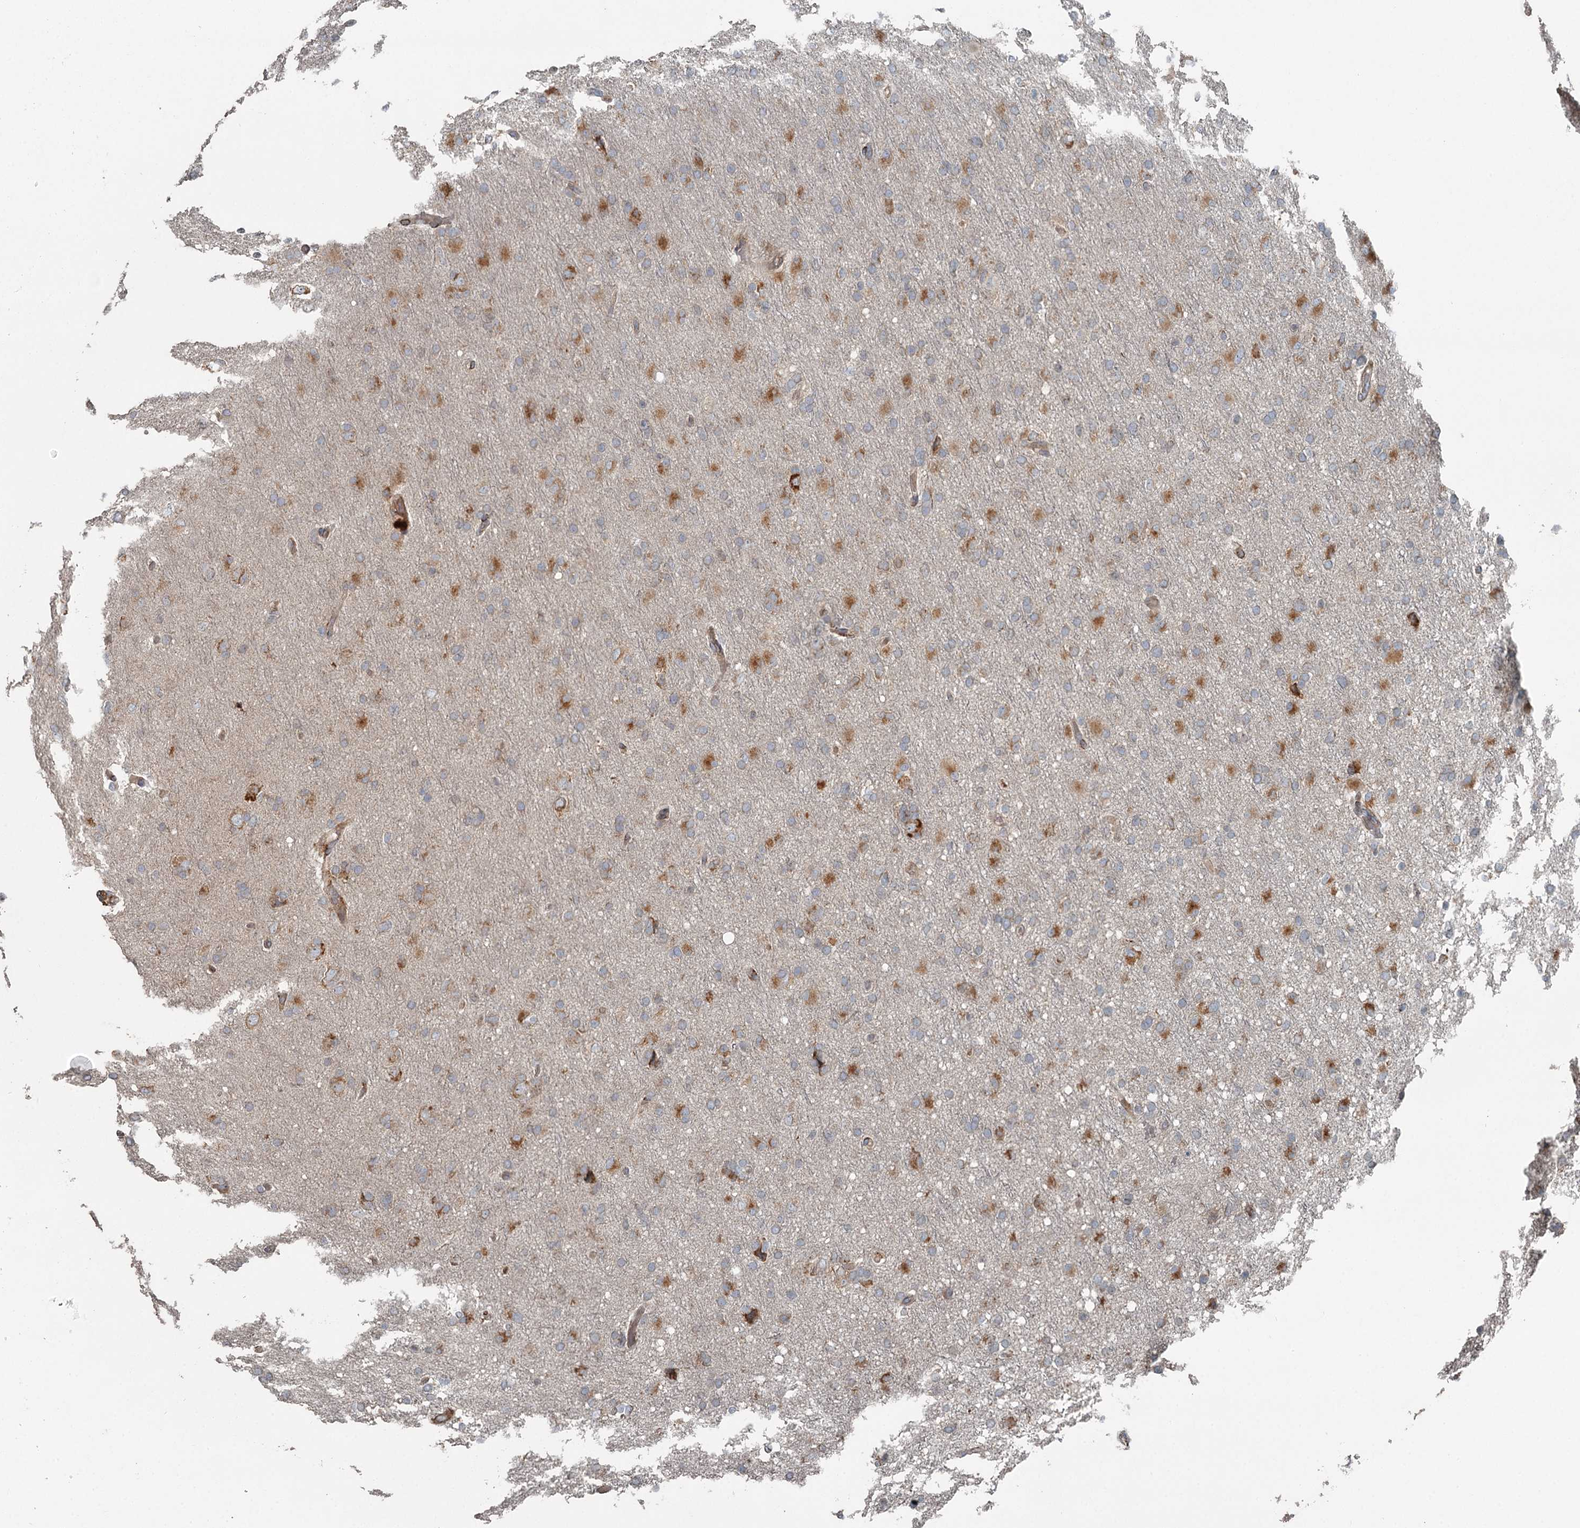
{"staining": {"intensity": "moderate", "quantity": "25%-75%", "location": "cytoplasmic/membranous"}, "tissue": "glioma", "cell_type": "Tumor cells", "image_type": "cancer", "snomed": [{"axis": "morphology", "description": "Glioma, malignant, High grade"}, {"axis": "topography", "description": "Cerebral cortex"}], "caption": "Glioma stained with a protein marker exhibits moderate staining in tumor cells.", "gene": "RASSF8", "patient": {"sex": "female", "age": 36}}